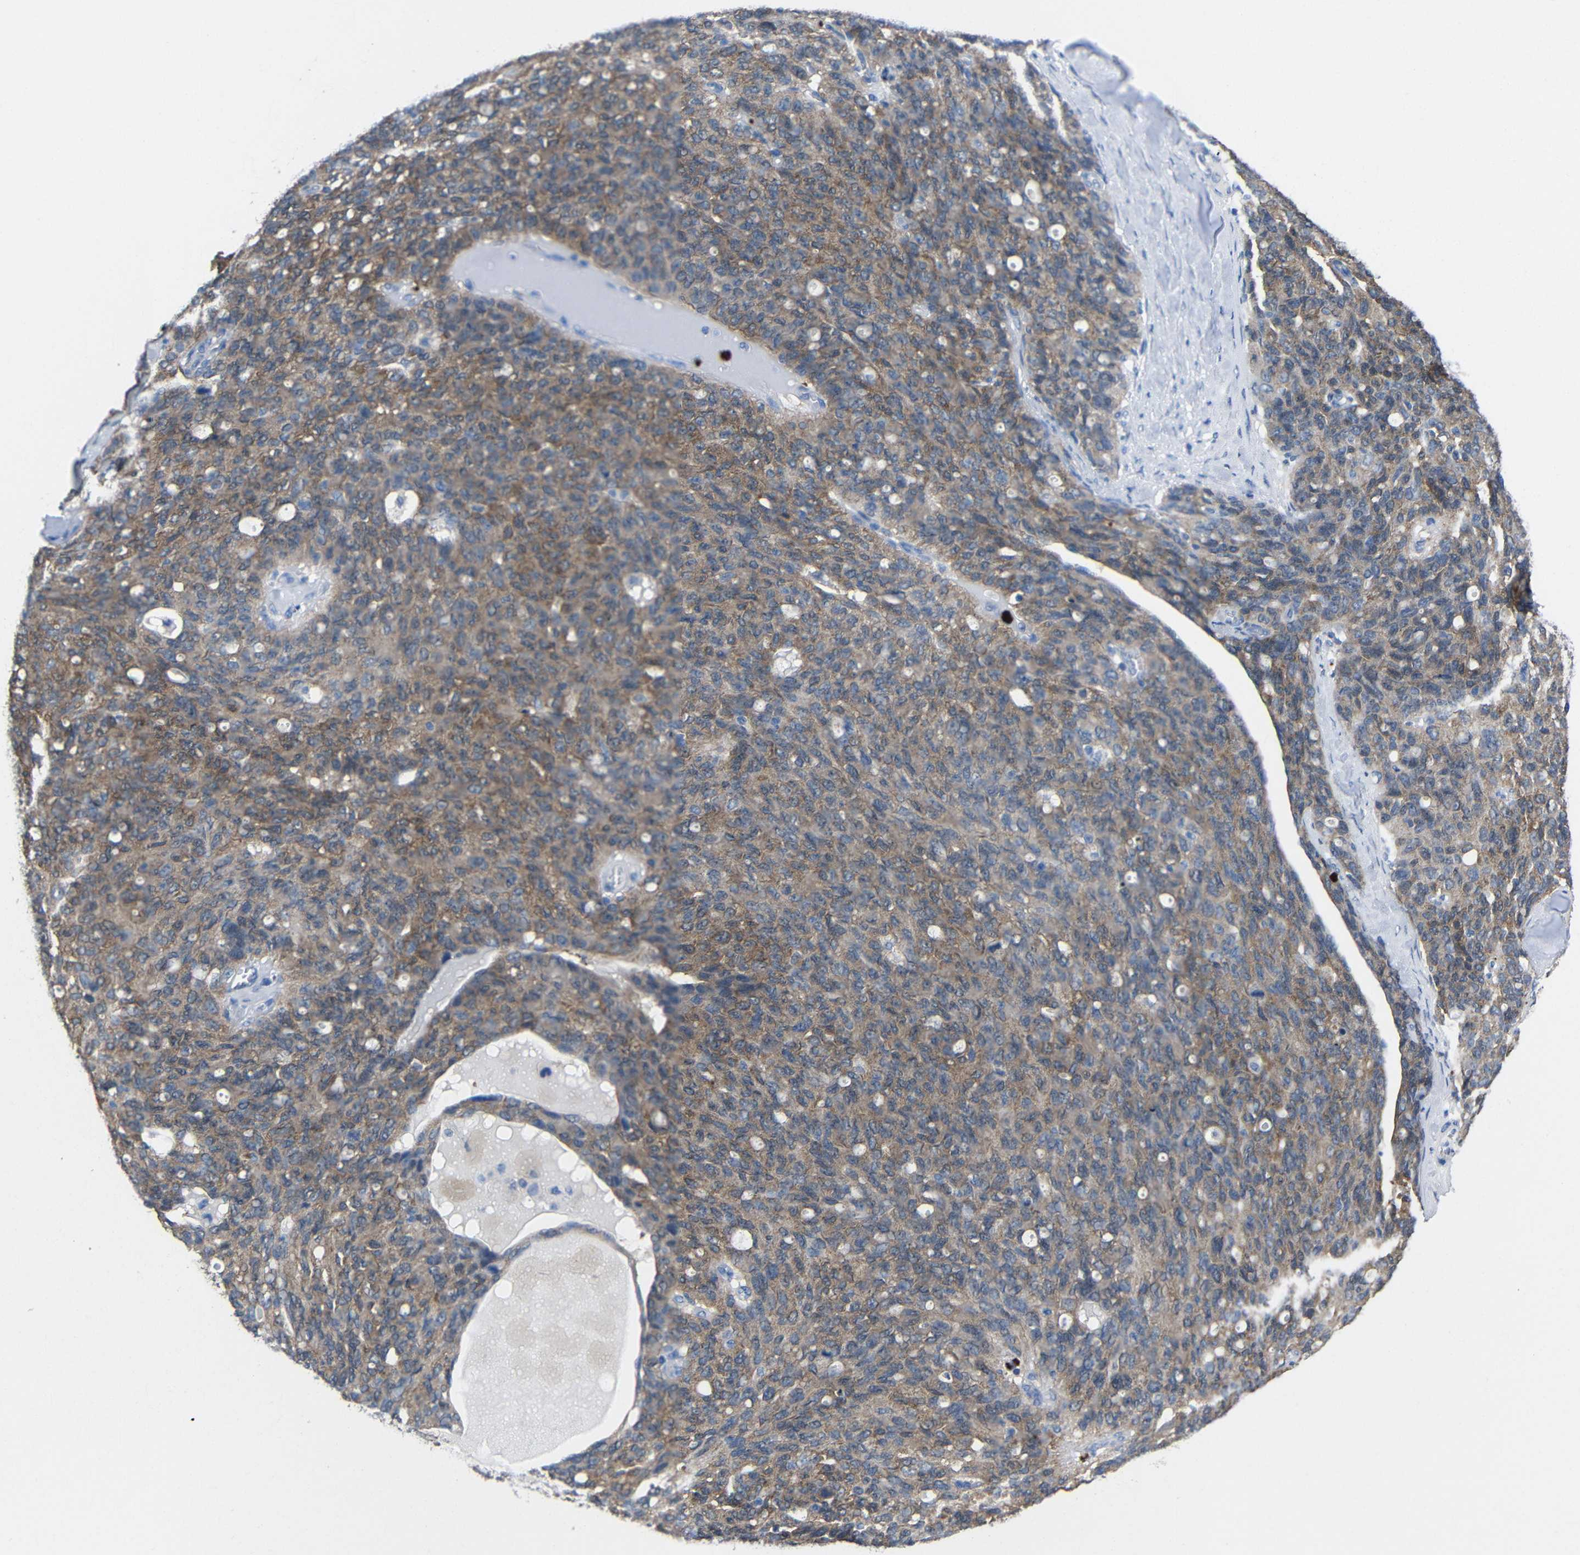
{"staining": {"intensity": "moderate", "quantity": ">75%", "location": "cytoplasmic/membranous"}, "tissue": "ovarian cancer", "cell_type": "Tumor cells", "image_type": "cancer", "snomed": [{"axis": "morphology", "description": "Carcinoma, endometroid"}, {"axis": "topography", "description": "Ovary"}], "caption": "Tumor cells display moderate cytoplasmic/membranous expression in approximately >75% of cells in endometroid carcinoma (ovarian). (Brightfield microscopy of DAB IHC at high magnification).", "gene": "PEBP1", "patient": {"sex": "female", "age": 60}}